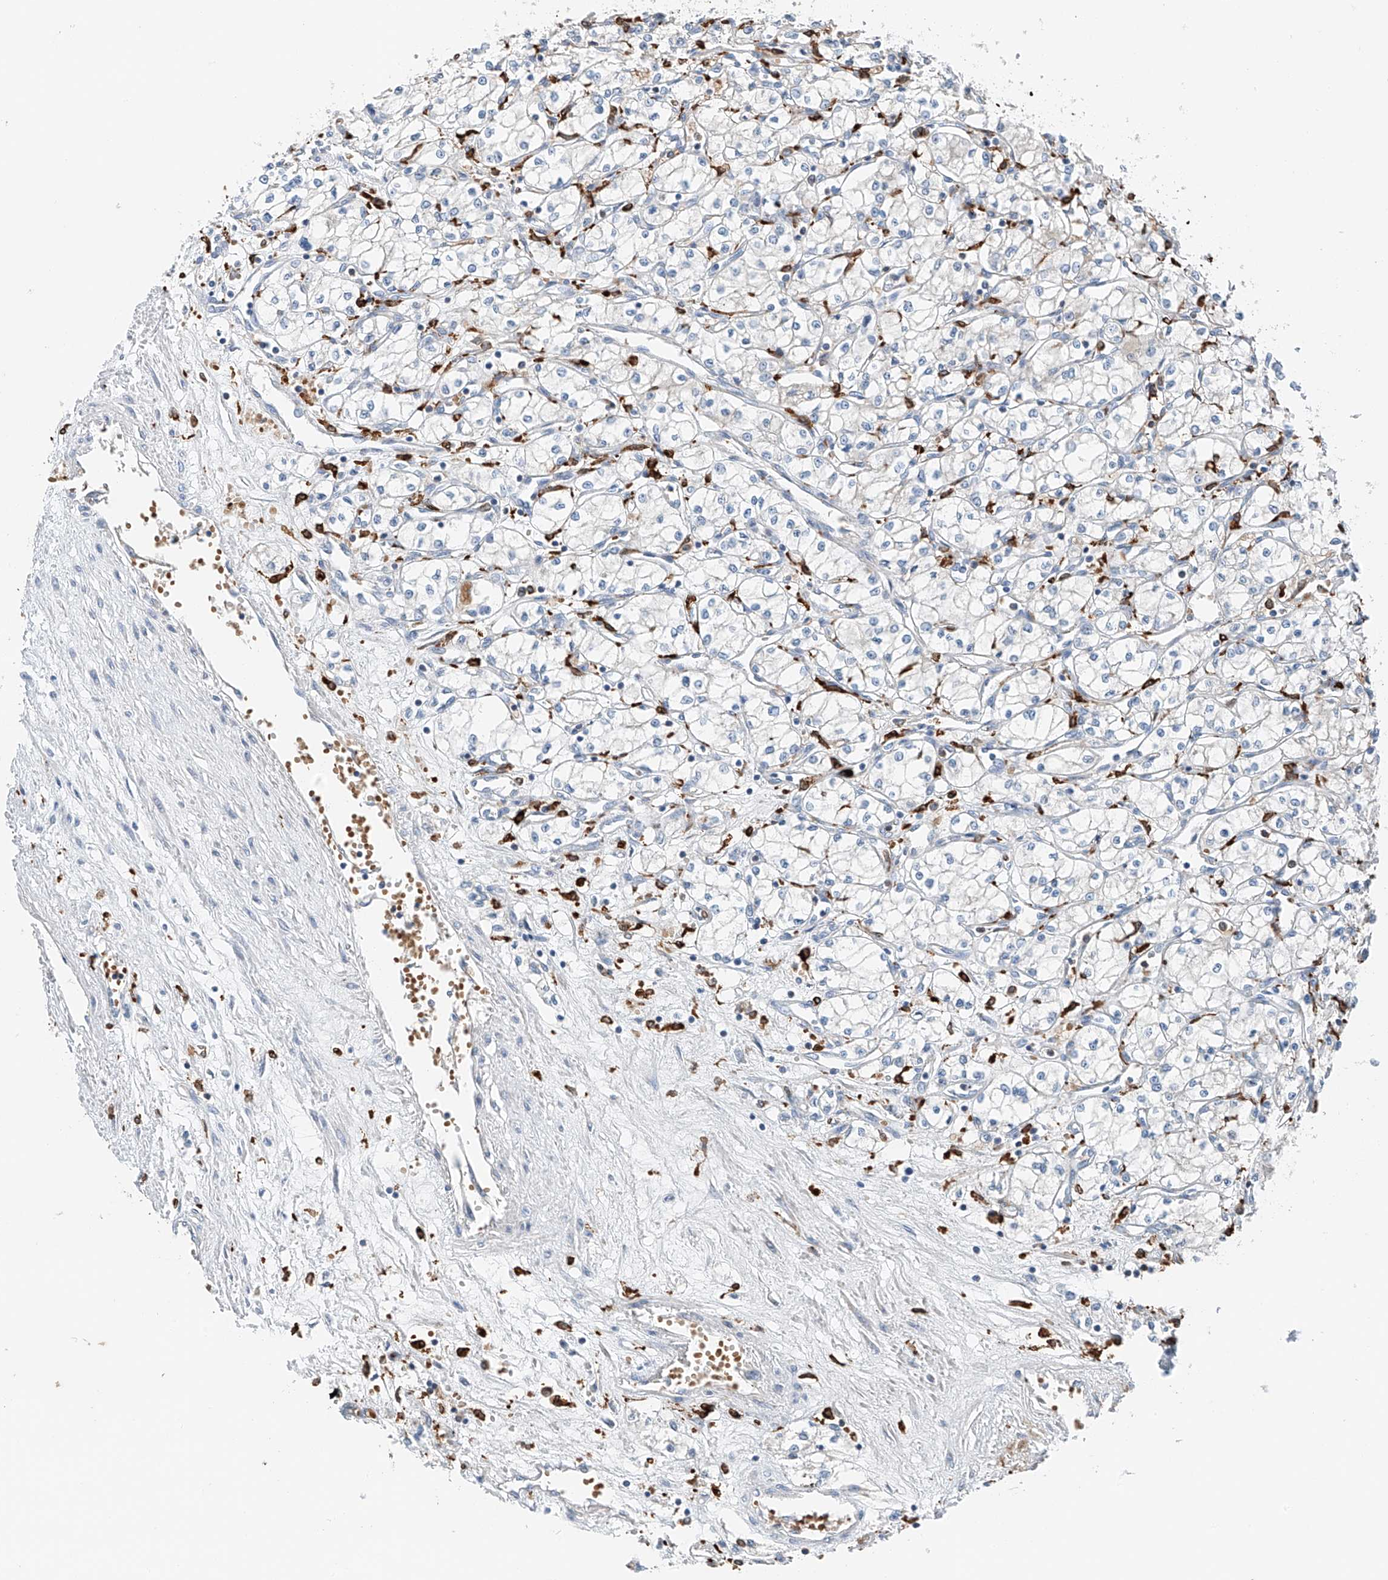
{"staining": {"intensity": "negative", "quantity": "none", "location": "none"}, "tissue": "renal cancer", "cell_type": "Tumor cells", "image_type": "cancer", "snomed": [{"axis": "morphology", "description": "Adenocarcinoma, NOS"}, {"axis": "topography", "description": "Kidney"}], "caption": "This image is of adenocarcinoma (renal) stained with immunohistochemistry to label a protein in brown with the nuclei are counter-stained blue. There is no expression in tumor cells.", "gene": "TBXAS1", "patient": {"sex": "male", "age": 59}}